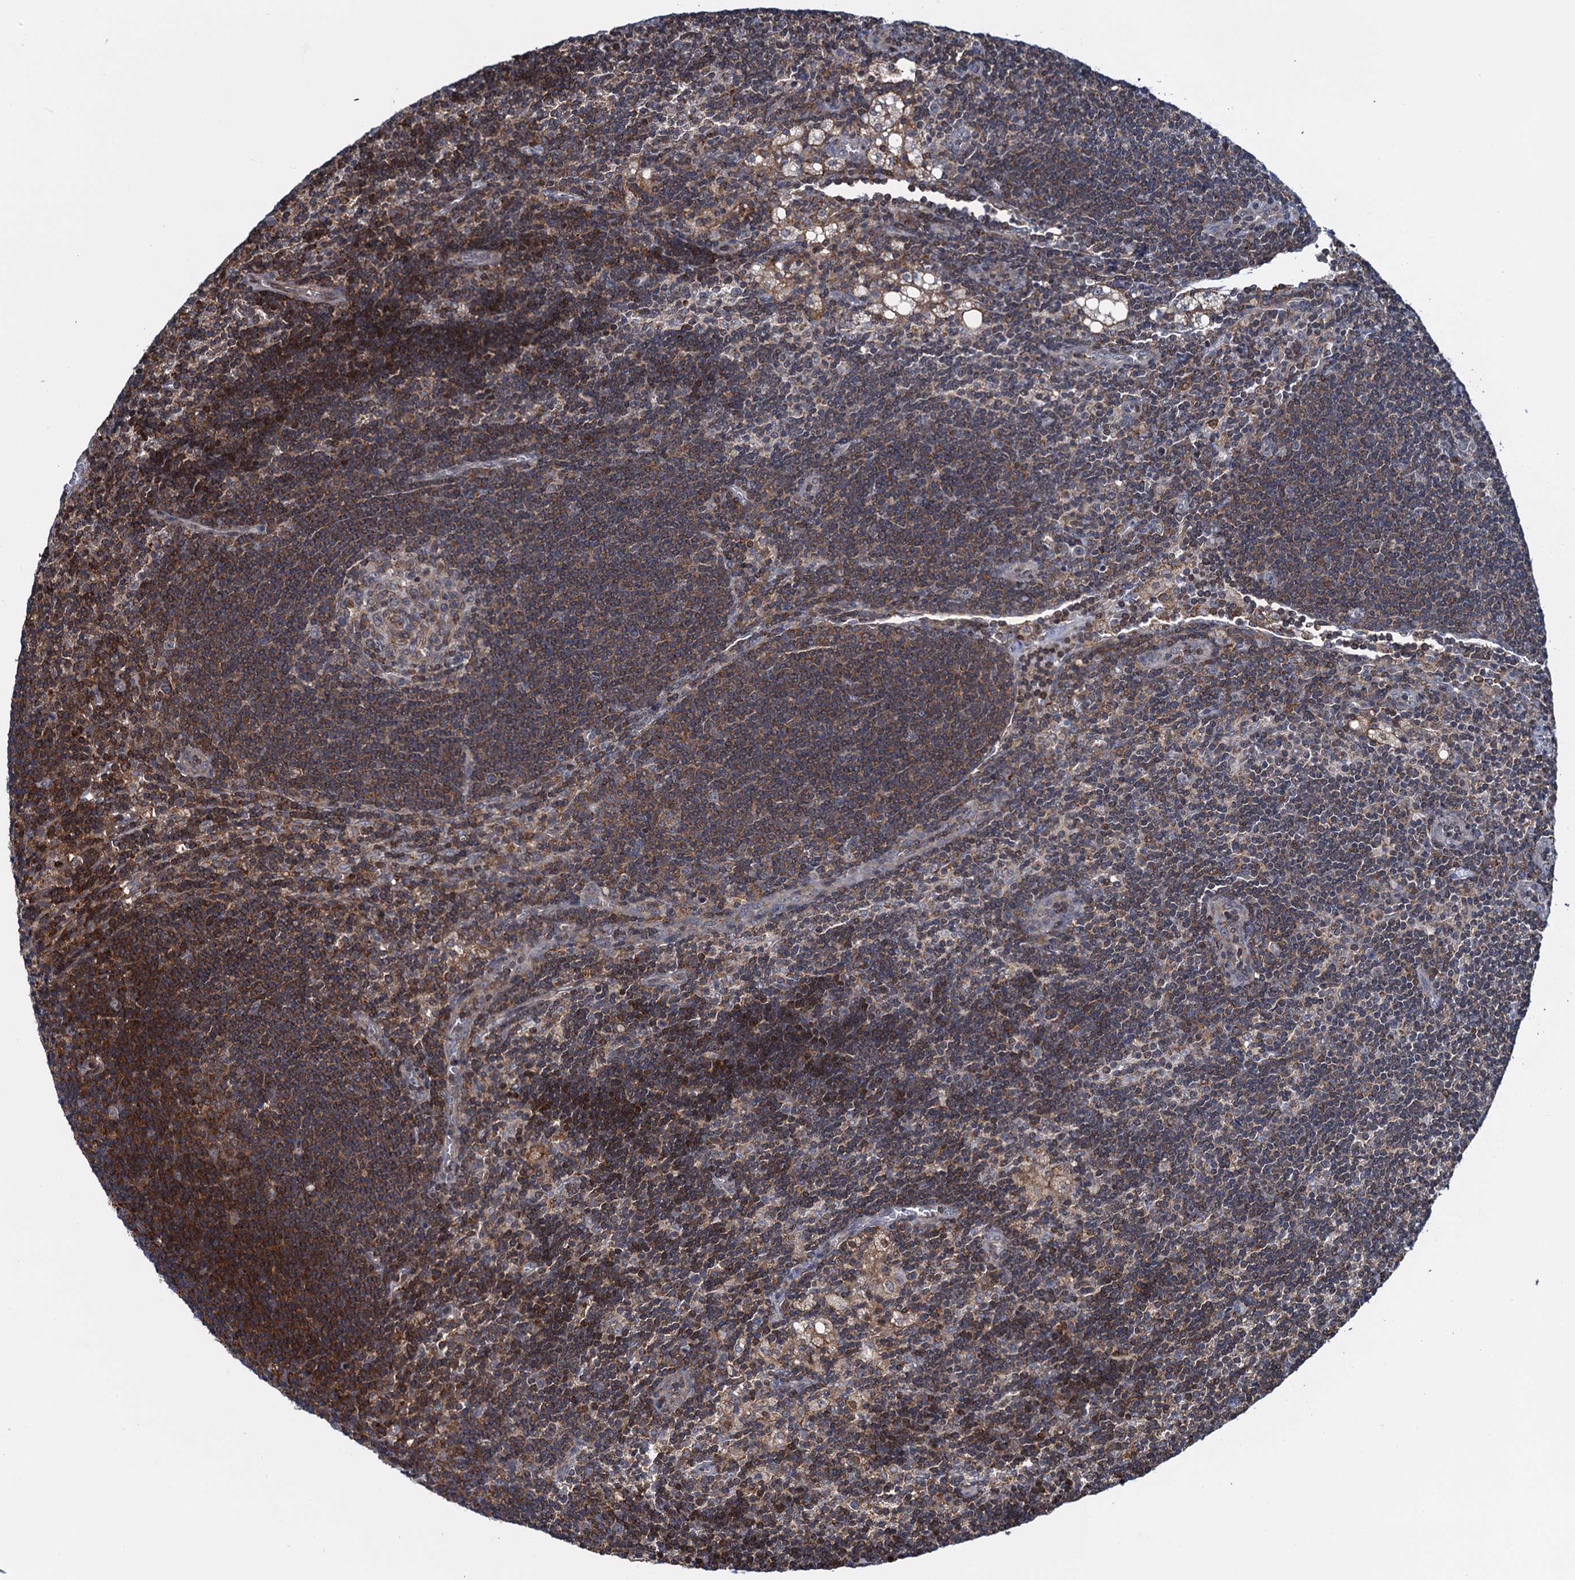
{"staining": {"intensity": "weak", "quantity": "<25%", "location": "cytoplasmic/membranous"}, "tissue": "lymph node", "cell_type": "Germinal center cells", "image_type": "normal", "snomed": [{"axis": "morphology", "description": "Normal tissue, NOS"}, {"axis": "topography", "description": "Lymph node"}], "caption": "Immunohistochemical staining of normal lymph node exhibits no significant staining in germinal center cells.", "gene": "CCDC102A", "patient": {"sex": "male", "age": 24}}